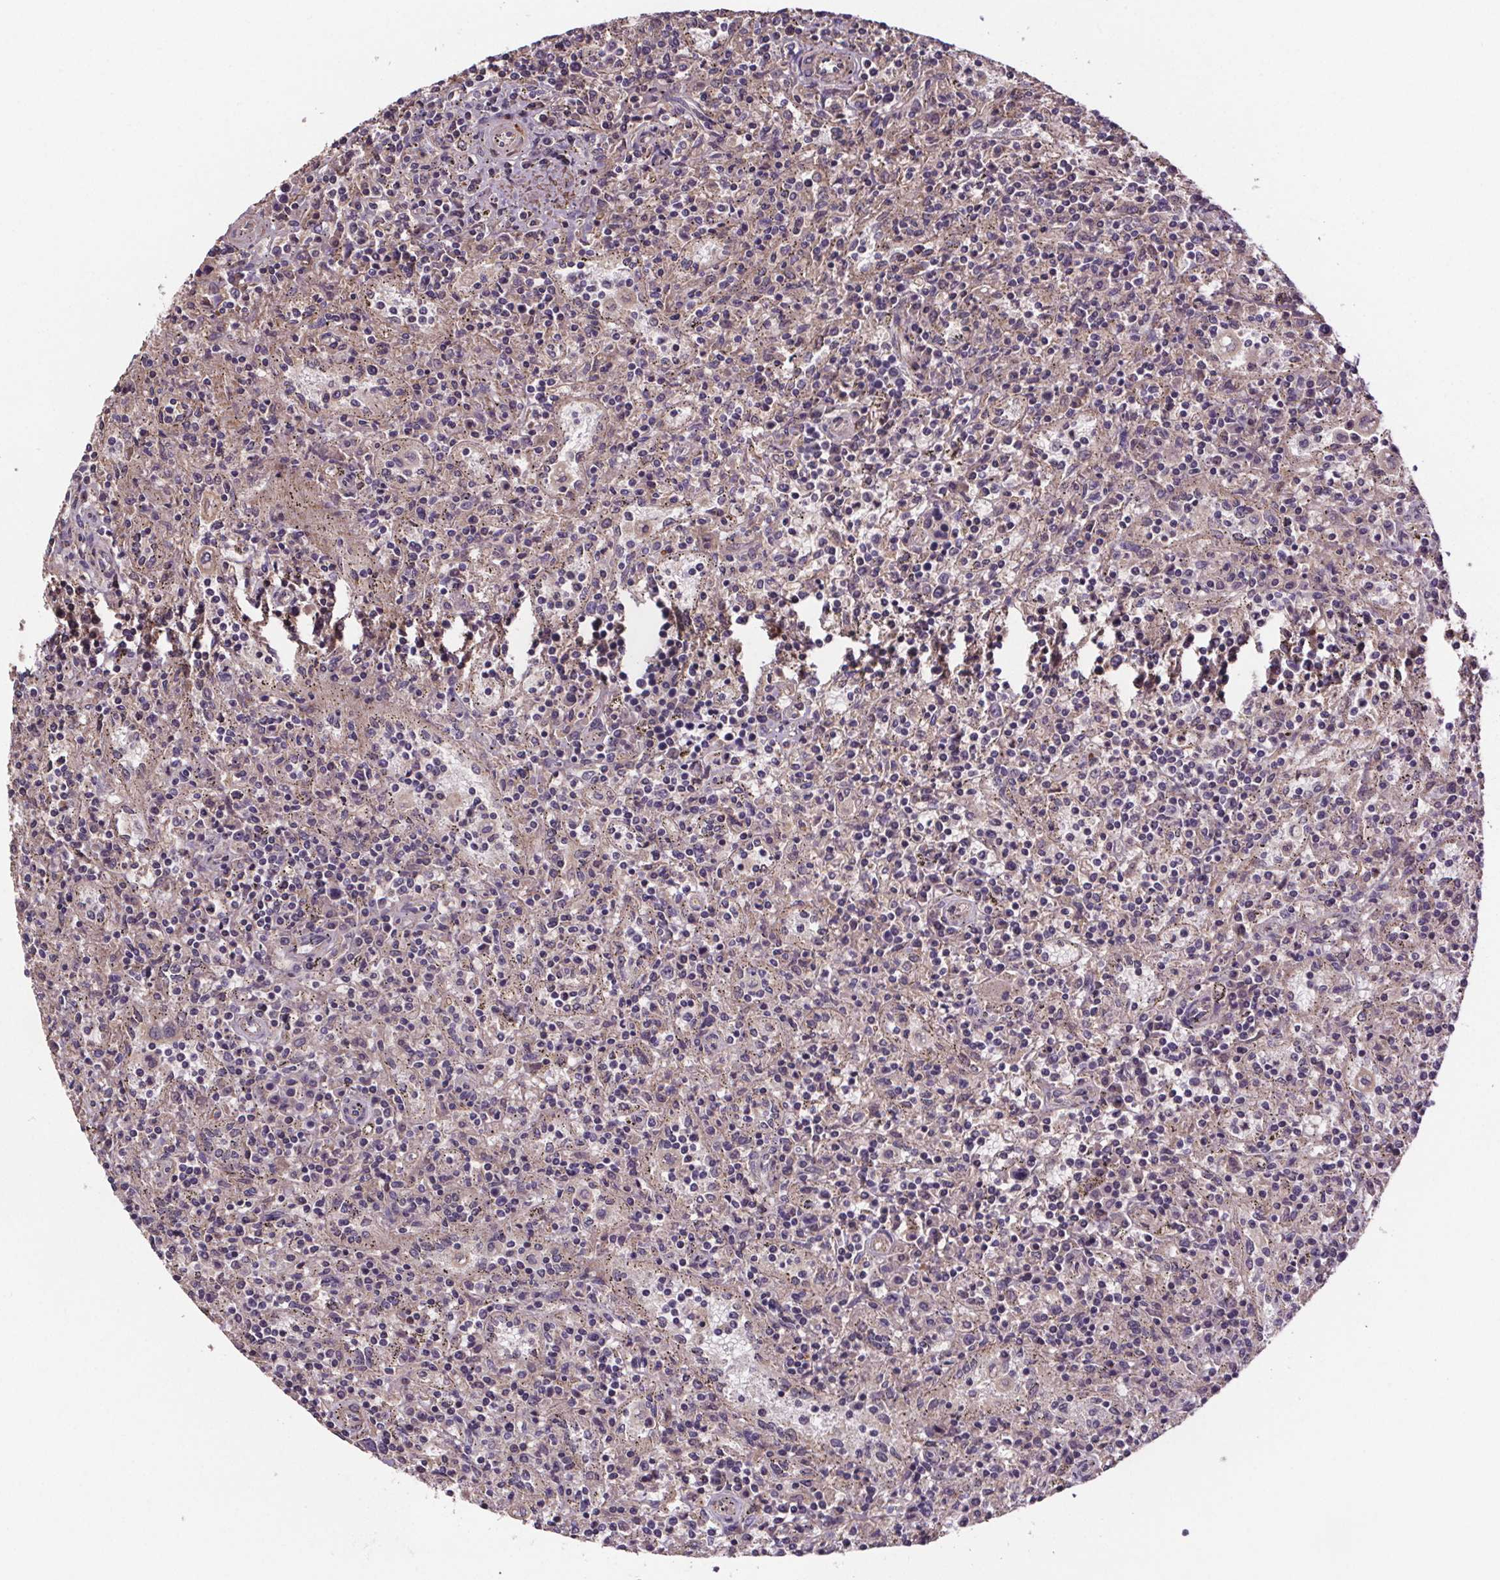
{"staining": {"intensity": "negative", "quantity": "none", "location": "none"}, "tissue": "lymphoma", "cell_type": "Tumor cells", "image_type": "cancer", "snomed": [{"axis": "morphology", "description": "Malignant lymphoma, non-Hodgkin's type, Low grade"}, {"axis": "topography", "description": "Spleen"}], "caption": "This photomicrograph is of low-grade malignant lymphoma, non-Hodgkin's type stained with IHC to label a protein in brown with the nuclei are counter-stained blue. There is no positivity in tumor cells.", "gene": "CLN3", "patient": {"sex": "male", "age": 62}}